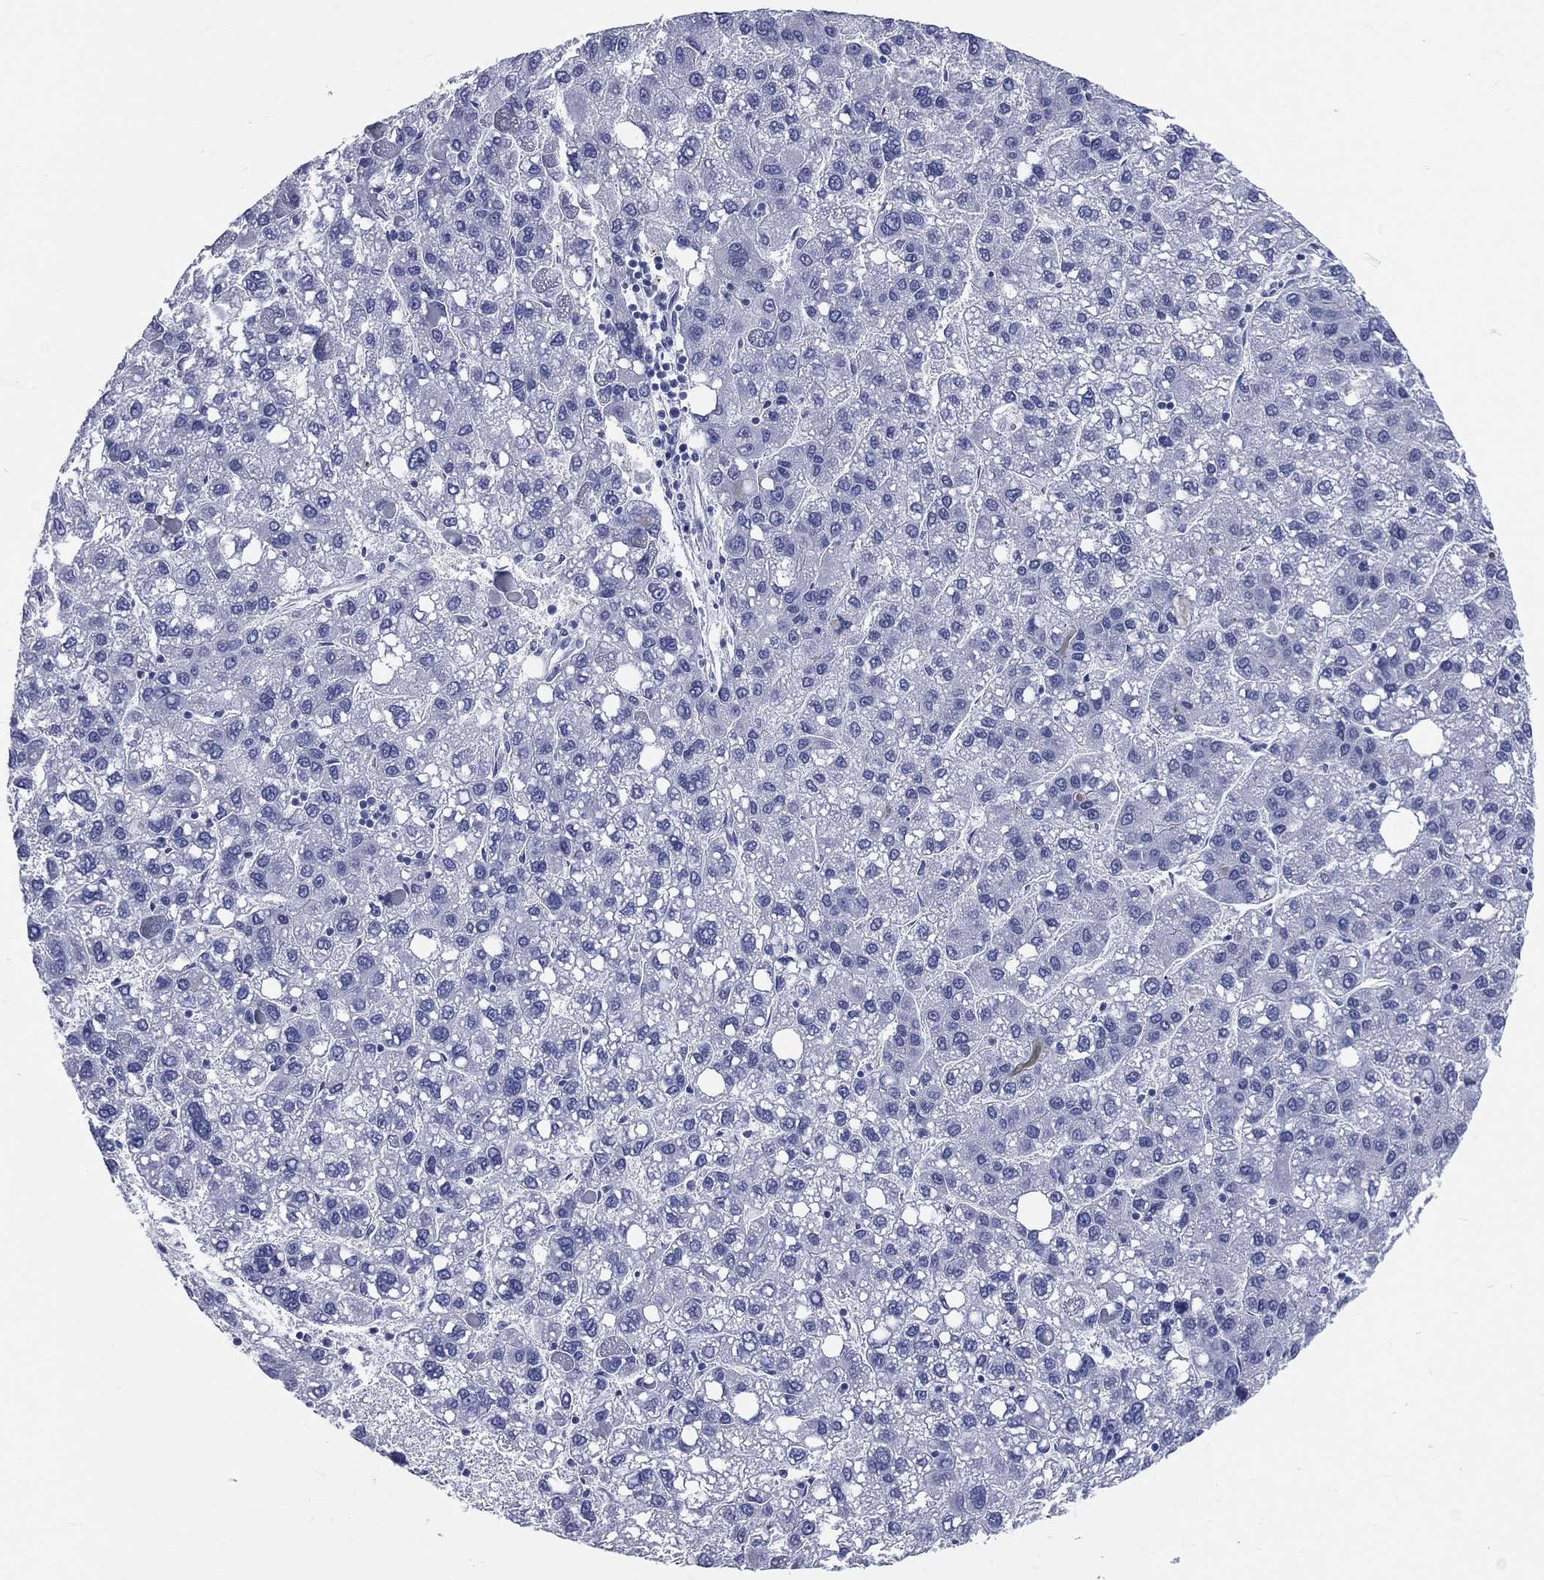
{"staining": {"intensity": "negative", "quantity": "none", "location": "none"}, "tissue": "liver cancer", "cell_type": "Tumor cells", "image_type": "cancer", "snomed": [{"axis": "morphology", "description": "Carcinoma, Hepatocellular, NOS"}, {"axis": "topography", "description": "Liver"}], "caption": "IHC image of neoplastic tissue: human liver cancer stained with DAB displays no significant protein positivity in tumor cells.", "gene": "MLLT10", "patient": {"sex": "female", "age": 82}}